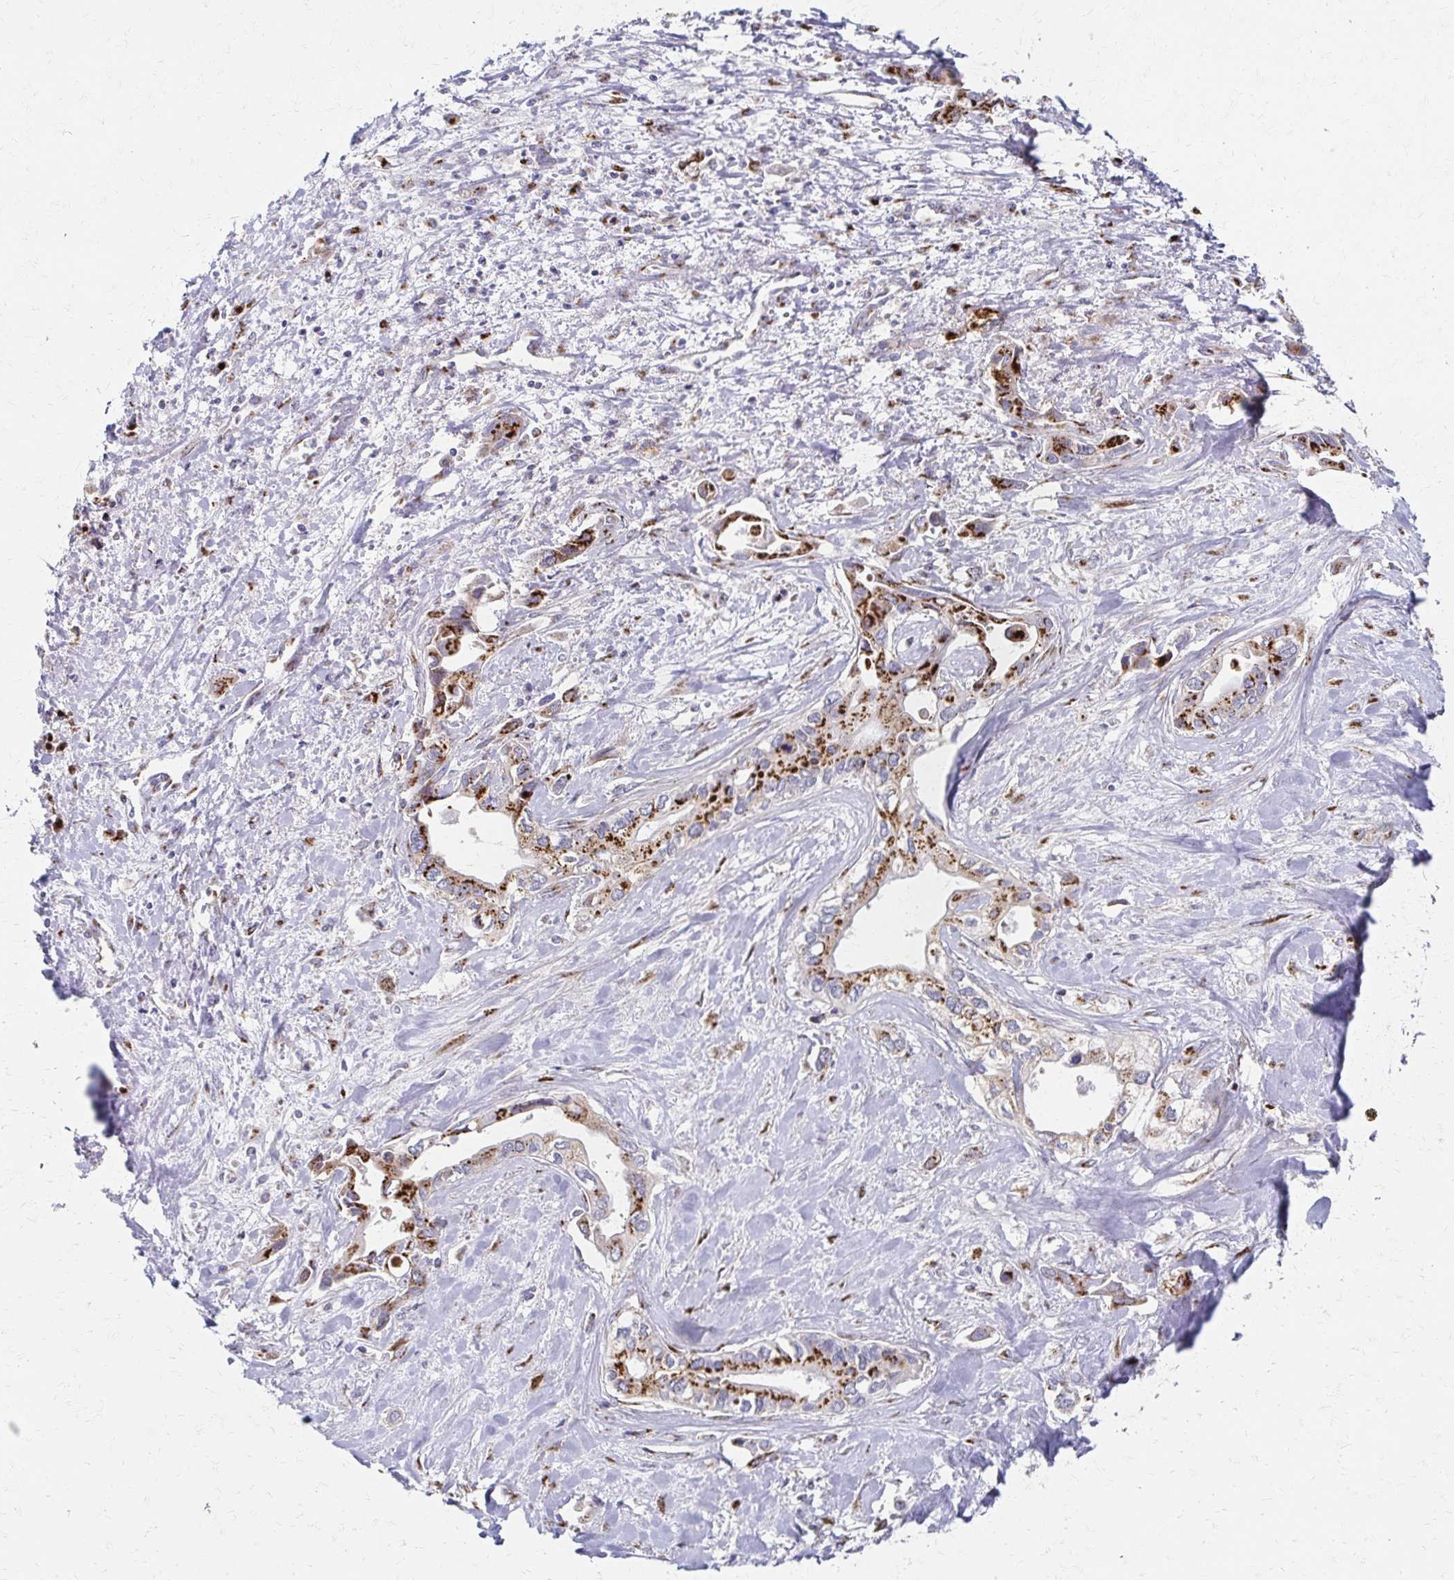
{"staining": {"intensity": "moderate", "quantity": ">75%", "location": "cytoplasmic/membranous"}, "tissue": "liver cancer", "cell_type": "Tumor cells", "image_type": "cancer", "snomed": [{"axis": "morphology", "description": "Cholangiocarcinoma"}, {"axis": "topography", "description": "Liver"}], "caption": "High-power microscopy captured an IHC histopathology image of liver cancer (cholangiocarcinoma), revealing moderate cytoplasmic/membranous expression in about >75% of tumor cells. Nuclei are stained in blue.", "gene": "TM9SF1", "patient": {"sex": "female", "age": 64}}